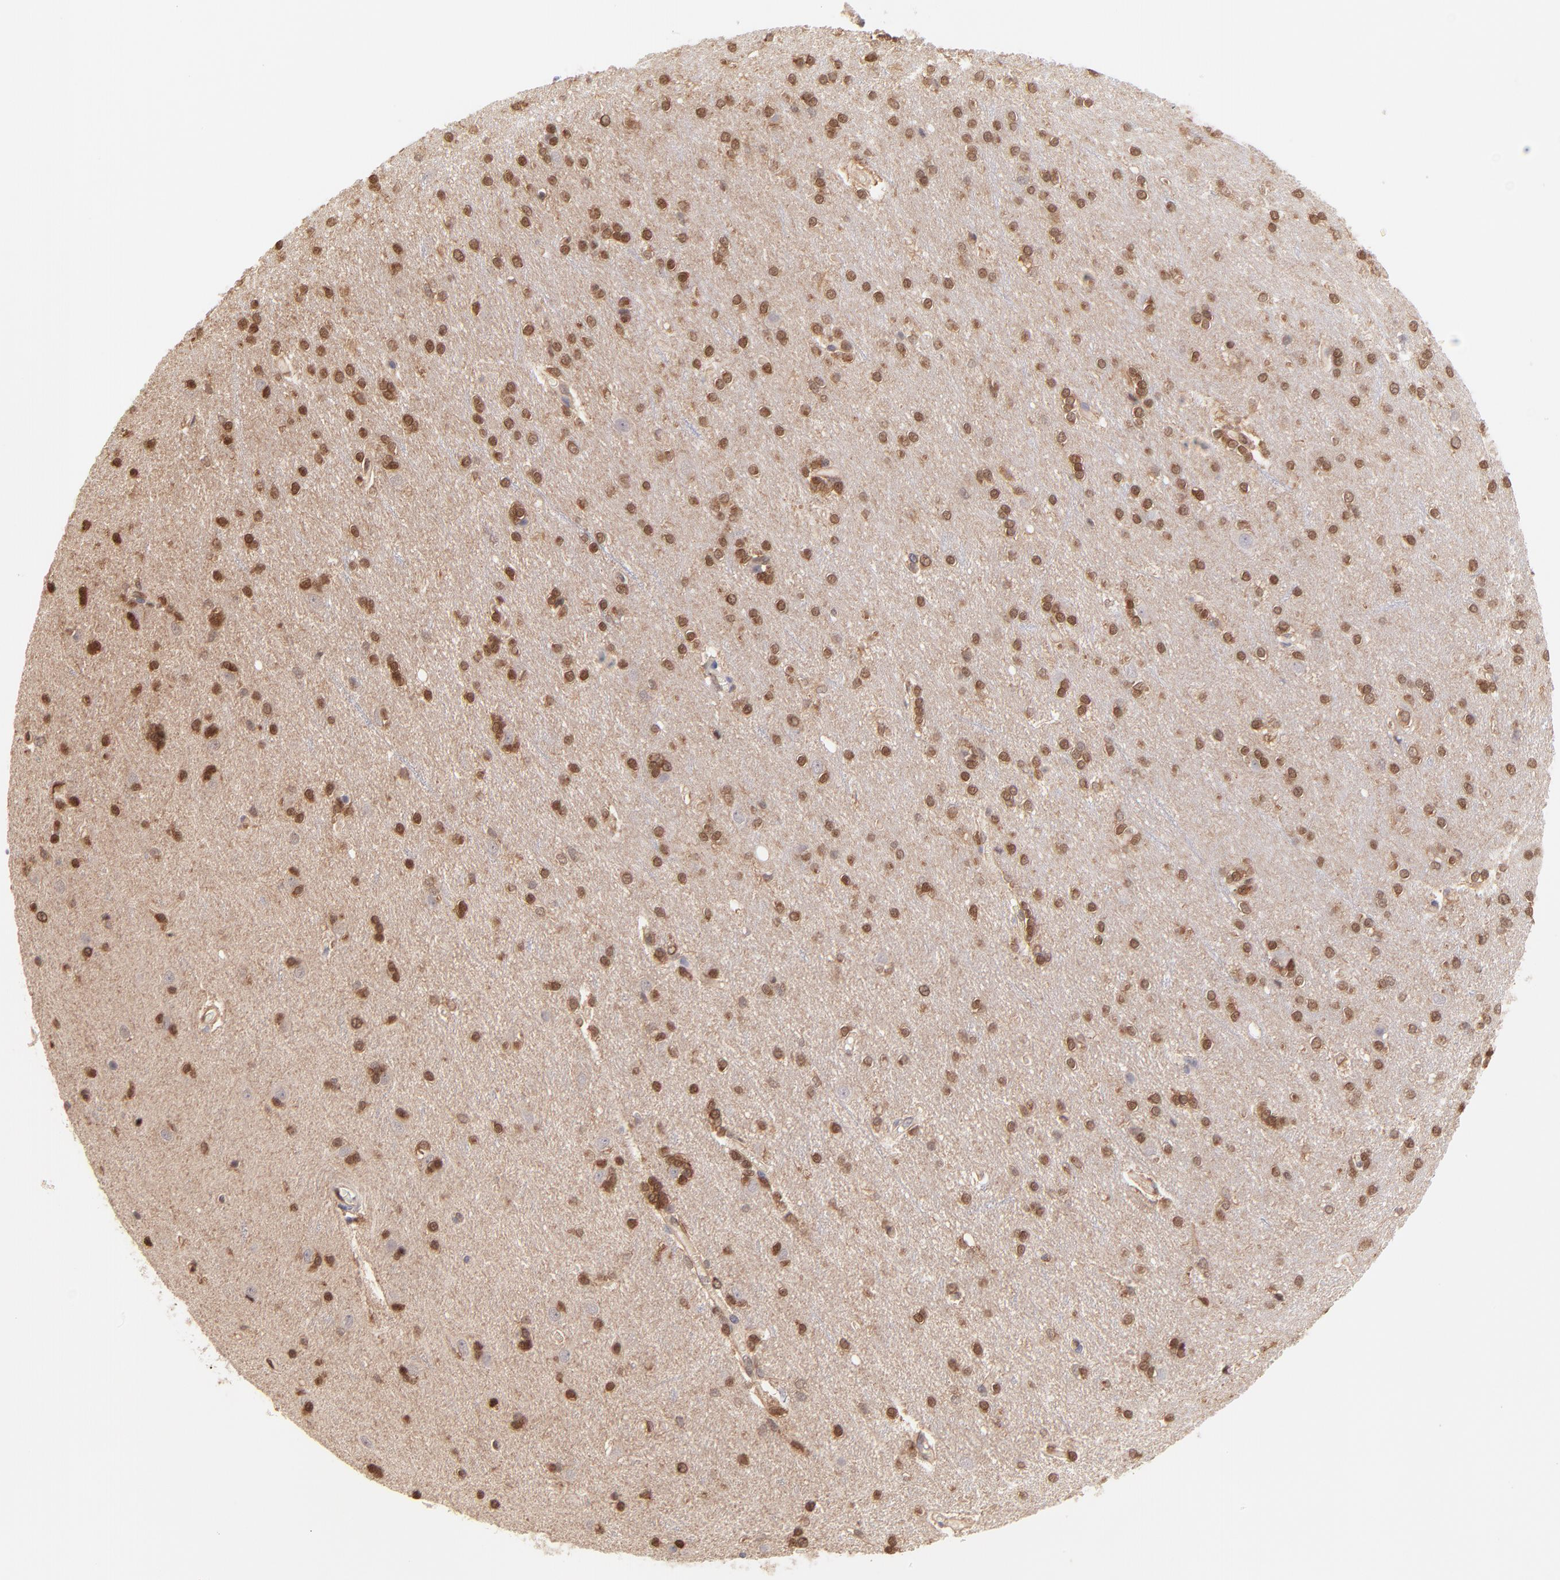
{"staining": {"intensity": "weak", "quantity": ">75%", "location": "cytoplasmic/membranous,nuclear"}, "tissue": "cerebral cortex", "cell_type": "Endothelial cells", "image_type": "normal", "snomed": [{"axis": "morphology", "description": "Normal tissue, NOS"}, {"axis": "topography", "description": "Cerebral cortex"}], "caption": "Cerebral cortex stained with a brown dye exhibits weak cytoplasmic/membranous,nuclear positive positivity in approximately >75% of endothelial cells.", "gene": "HYAL1", "patient": {"sex": "female", "age": 54}}